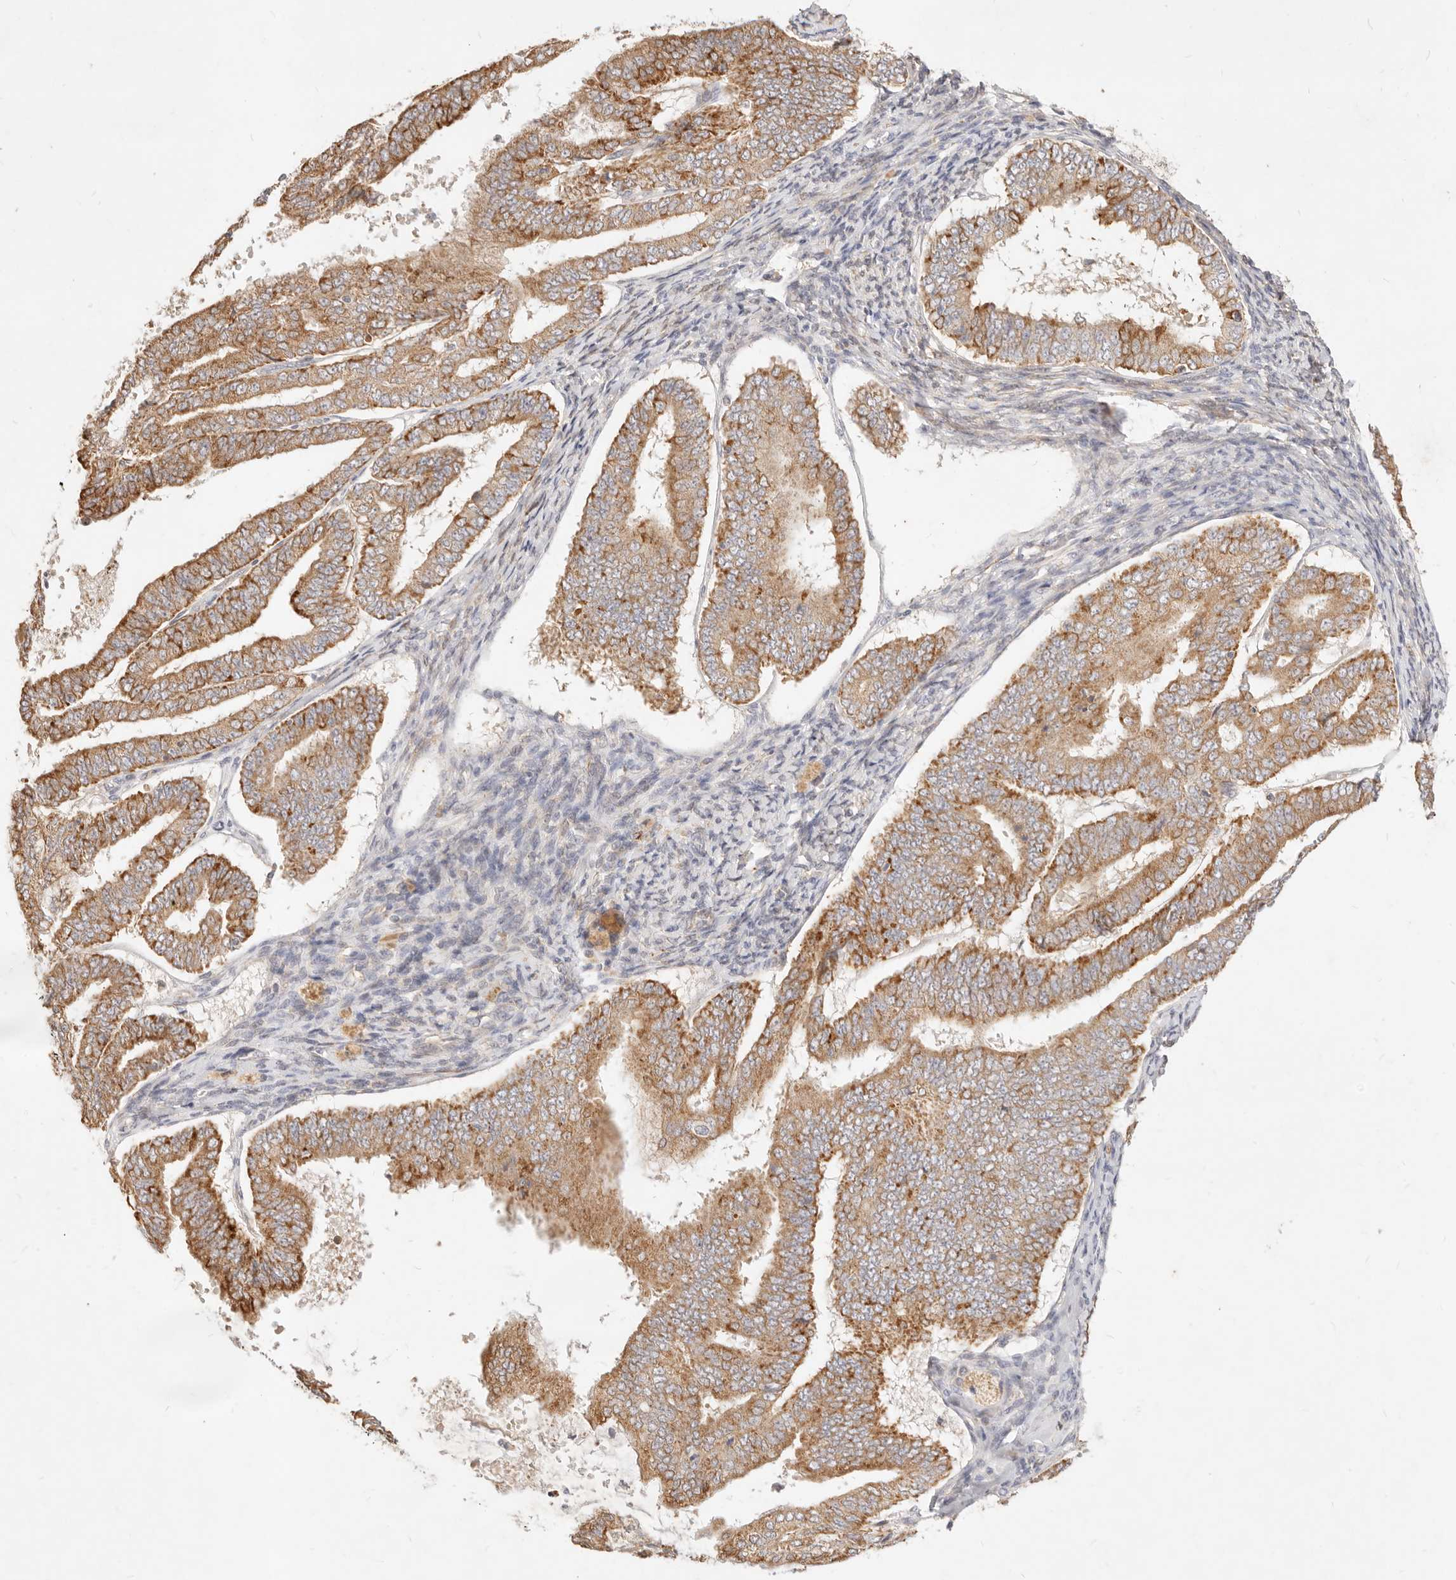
{"staining": {"intensity": "moderate", "quantity": ">75%", "location": "cytoplasmic/membranous"}, "tissue": "endometrial cancer", "cell_type": "Tumor cells", "image_type": "cancer", "snomed": [{"axis": "morphology", "description": "Adenocarcinoma, NOS"}, {"axis": "topography", "description": "Endometrium"}], "caption": "Immunohistochemical staining of human endometrial cancer (adenocarcinoma) exhibits moderate cytoplasmic/membranous protein expression in about >75% of tumor cells. The staining was performed using DAB (3,3'-diaminobenzidine) to visualize the protein expression in brown, while the nuclei were stained in blue with hematoxylin (Magnification: 20x).", "gene": "RUBCNL", "patient": {"sex": "female", "age": 63}}